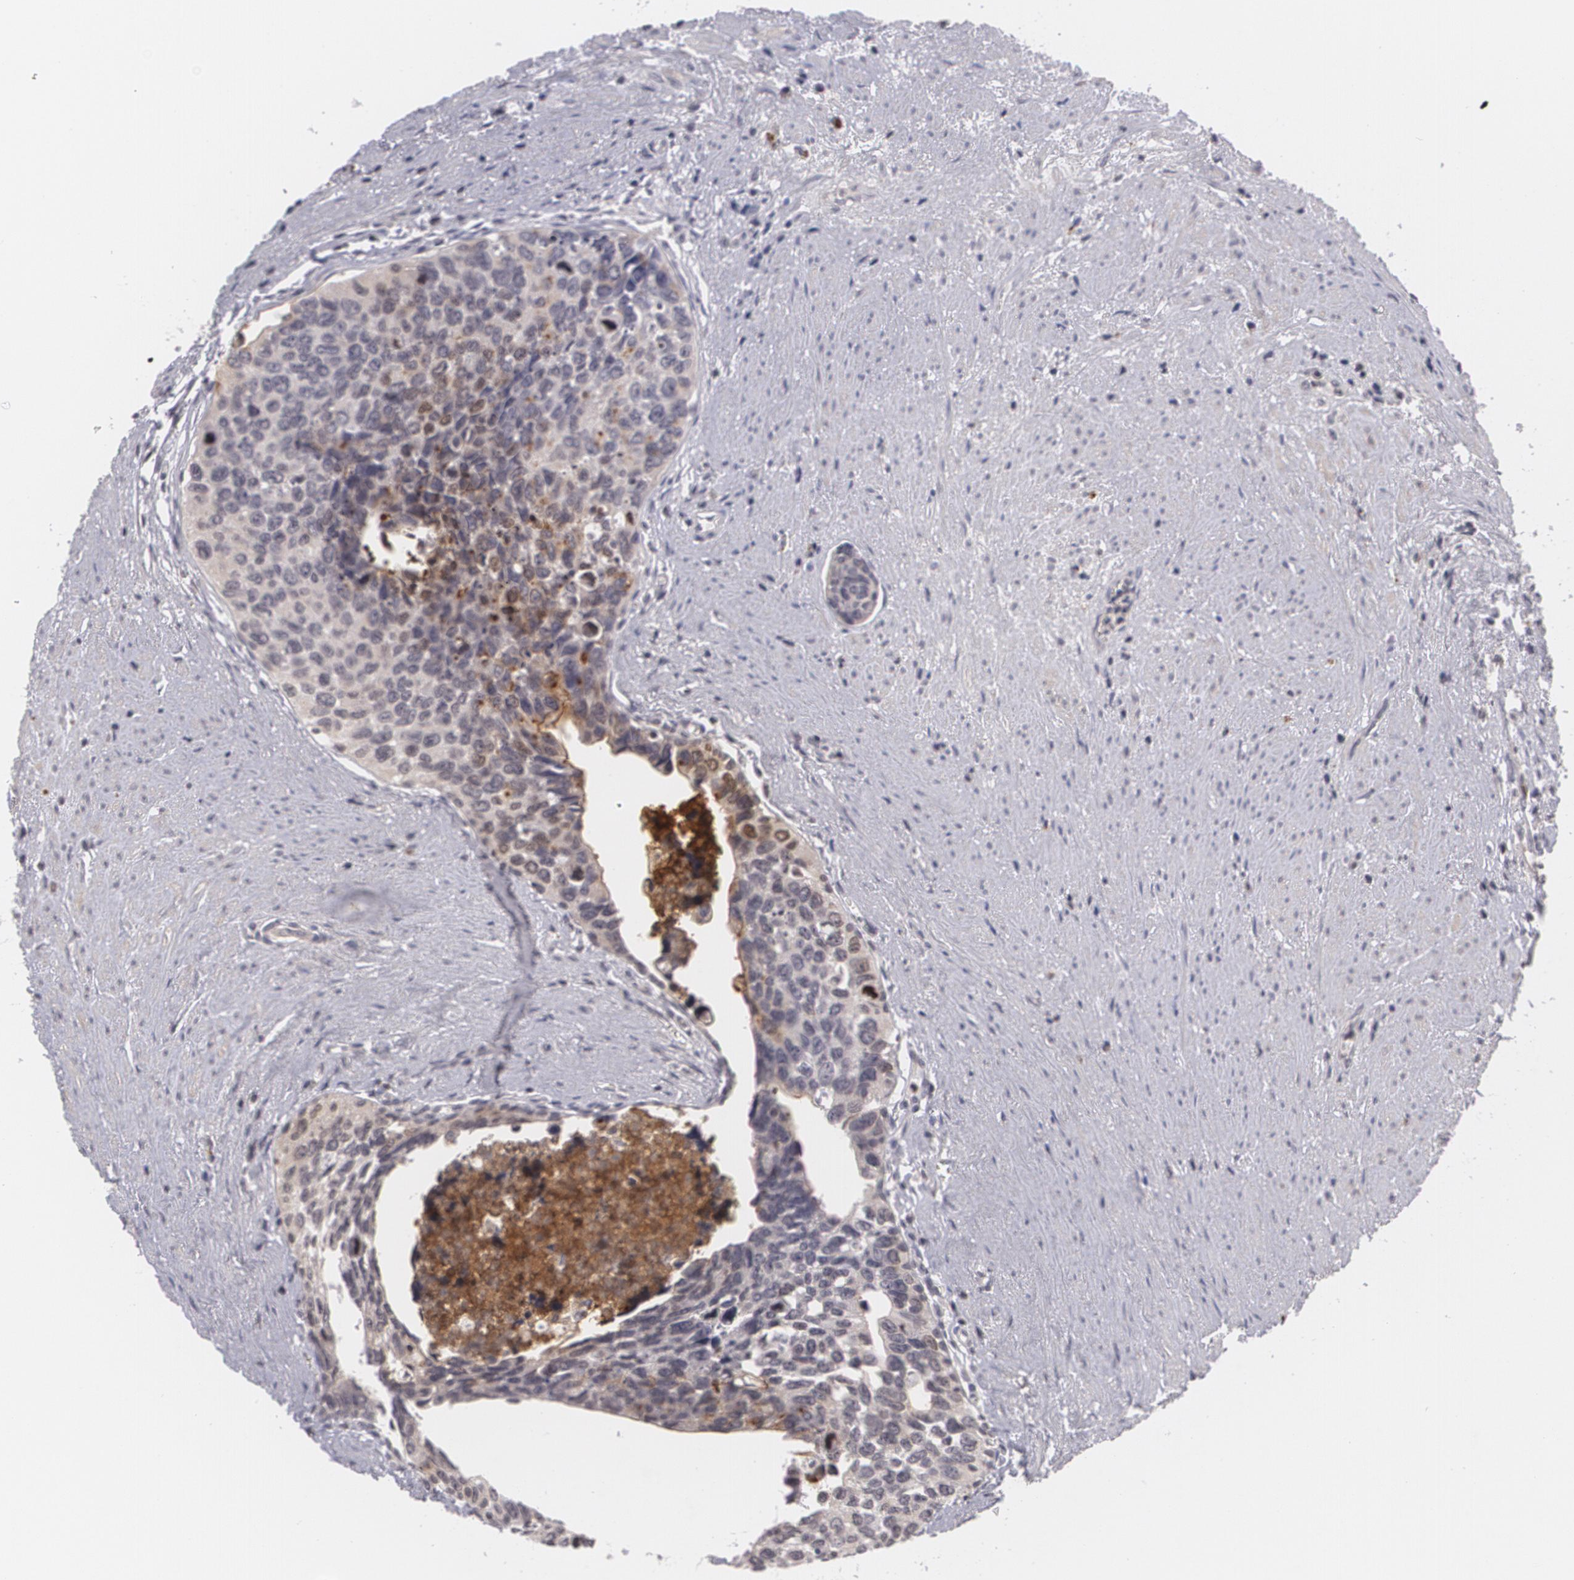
{"staining": {"intensity": "moderate", "quantity": "<25%", "location": "cytoplasmic/membranous"}, "tissue": "urothelial cancer", "cell_type": "Tumor cells", "image_type": "cancer", "snomed": [{"axis": "morphology", "description": "Urothelial carcinoma, High grade"}, {"axis": "topography", "description": "Urinary bladder"}], "caption": "About <25% of tumor cells in high-grade urothelial carcinoma reveal moderate cytoplasmic/membranous protein positivity as visualized by brown immunohistochemical staining.", "gene": "MUC1", "patient": {"sex": "male", "age": 81}}